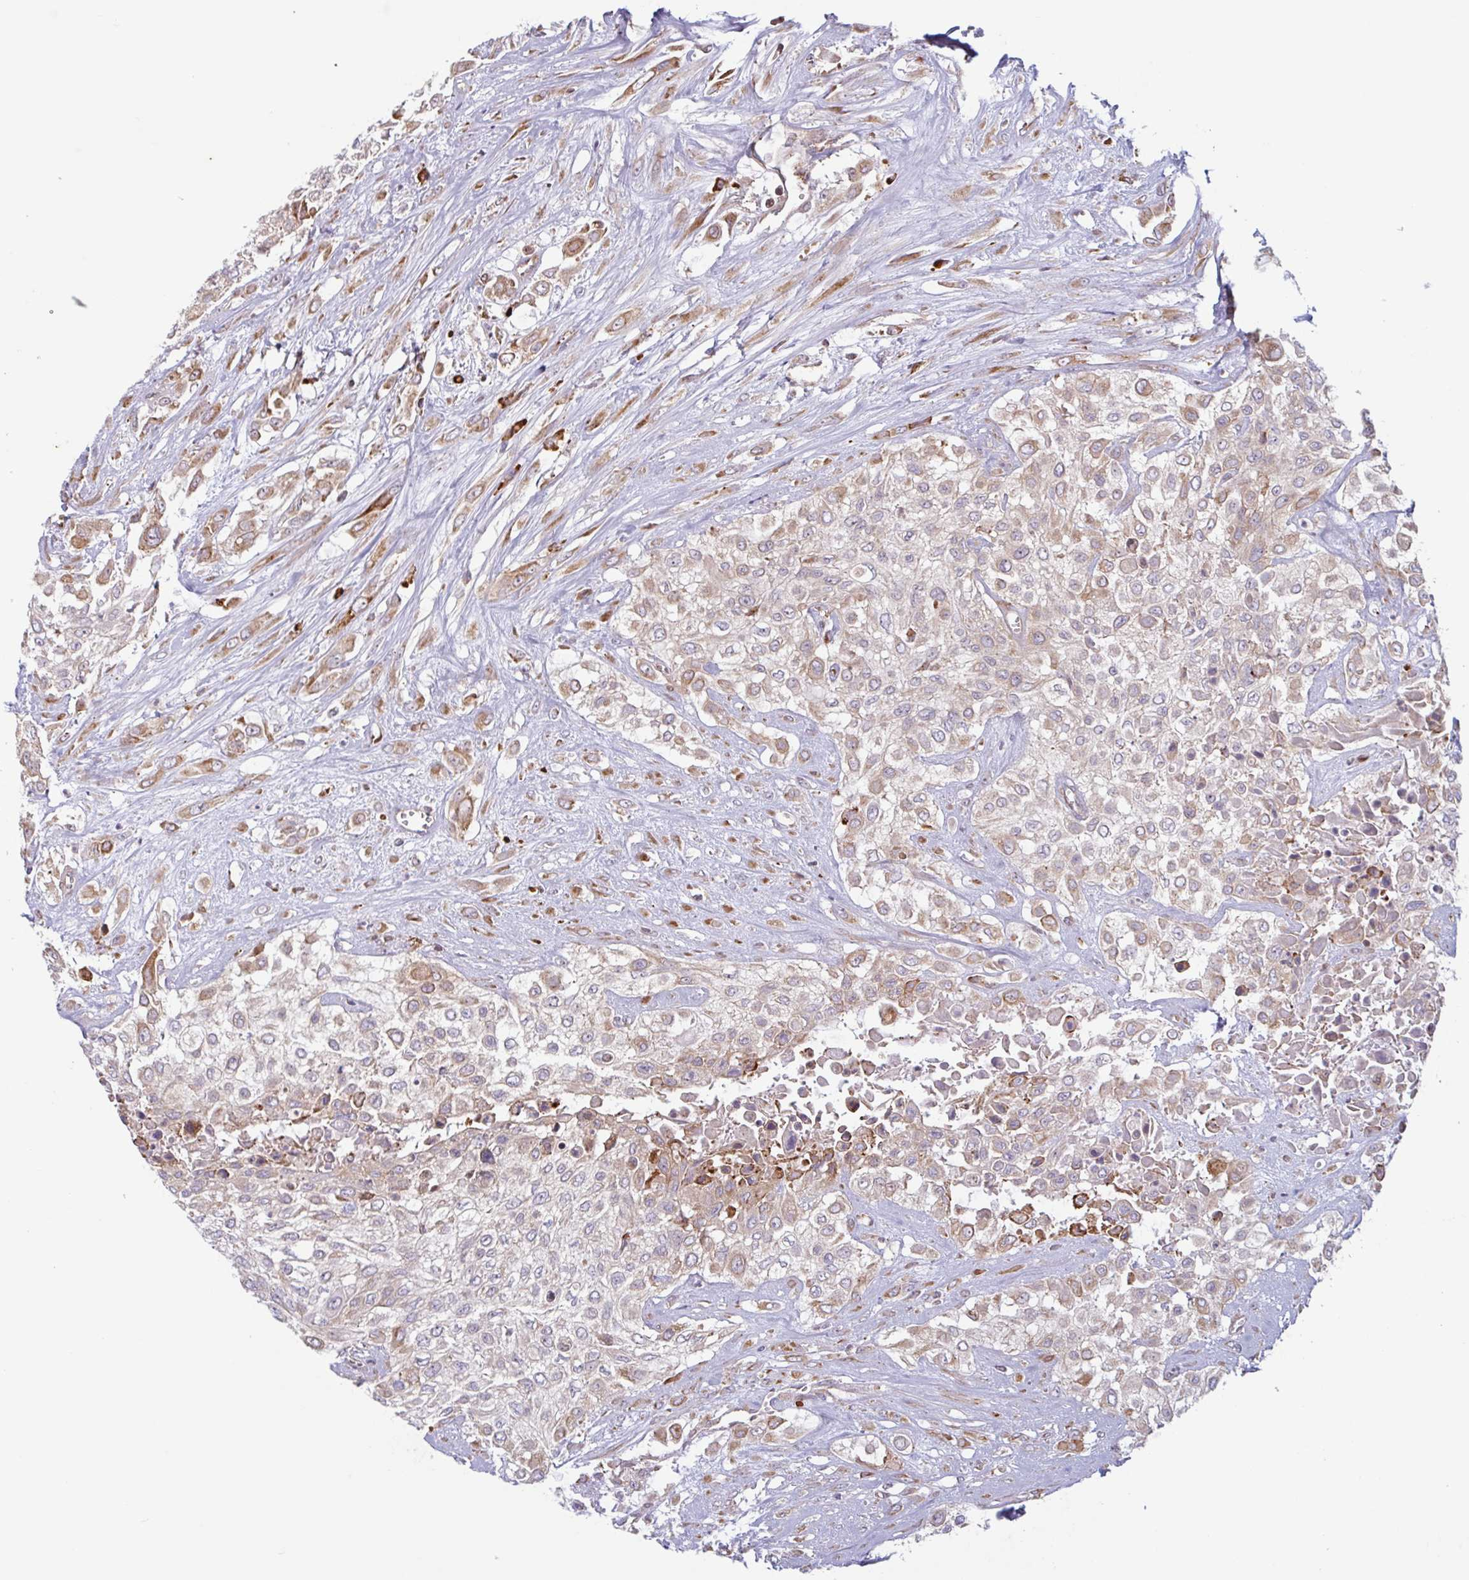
{"staining": {"intensity": "weak", "quantity": "25%-75%", "location": "cytoplasmic/membranous"}, "tissue": "urothelial cancer", "cell_type": "Tumor cells", "image_type": "cancer", "snomed": [{"axis": "morphology", "description": "Urothelial carcinoma, High grade"}, {"axis": "topography", "description": "Urinary bladder"}], "caption": "This photomicrograph shows urothelial carcinoma (high-grade) stained with immunohistochemistry (IHC) to label a protein in brown. The cytoplasmic/membranous of tumor cells show weak positivity for the protein. Nuclei are counter-stained blue.", "gene": "RIT1", "patient": {"sex": "male", "age": 57}}